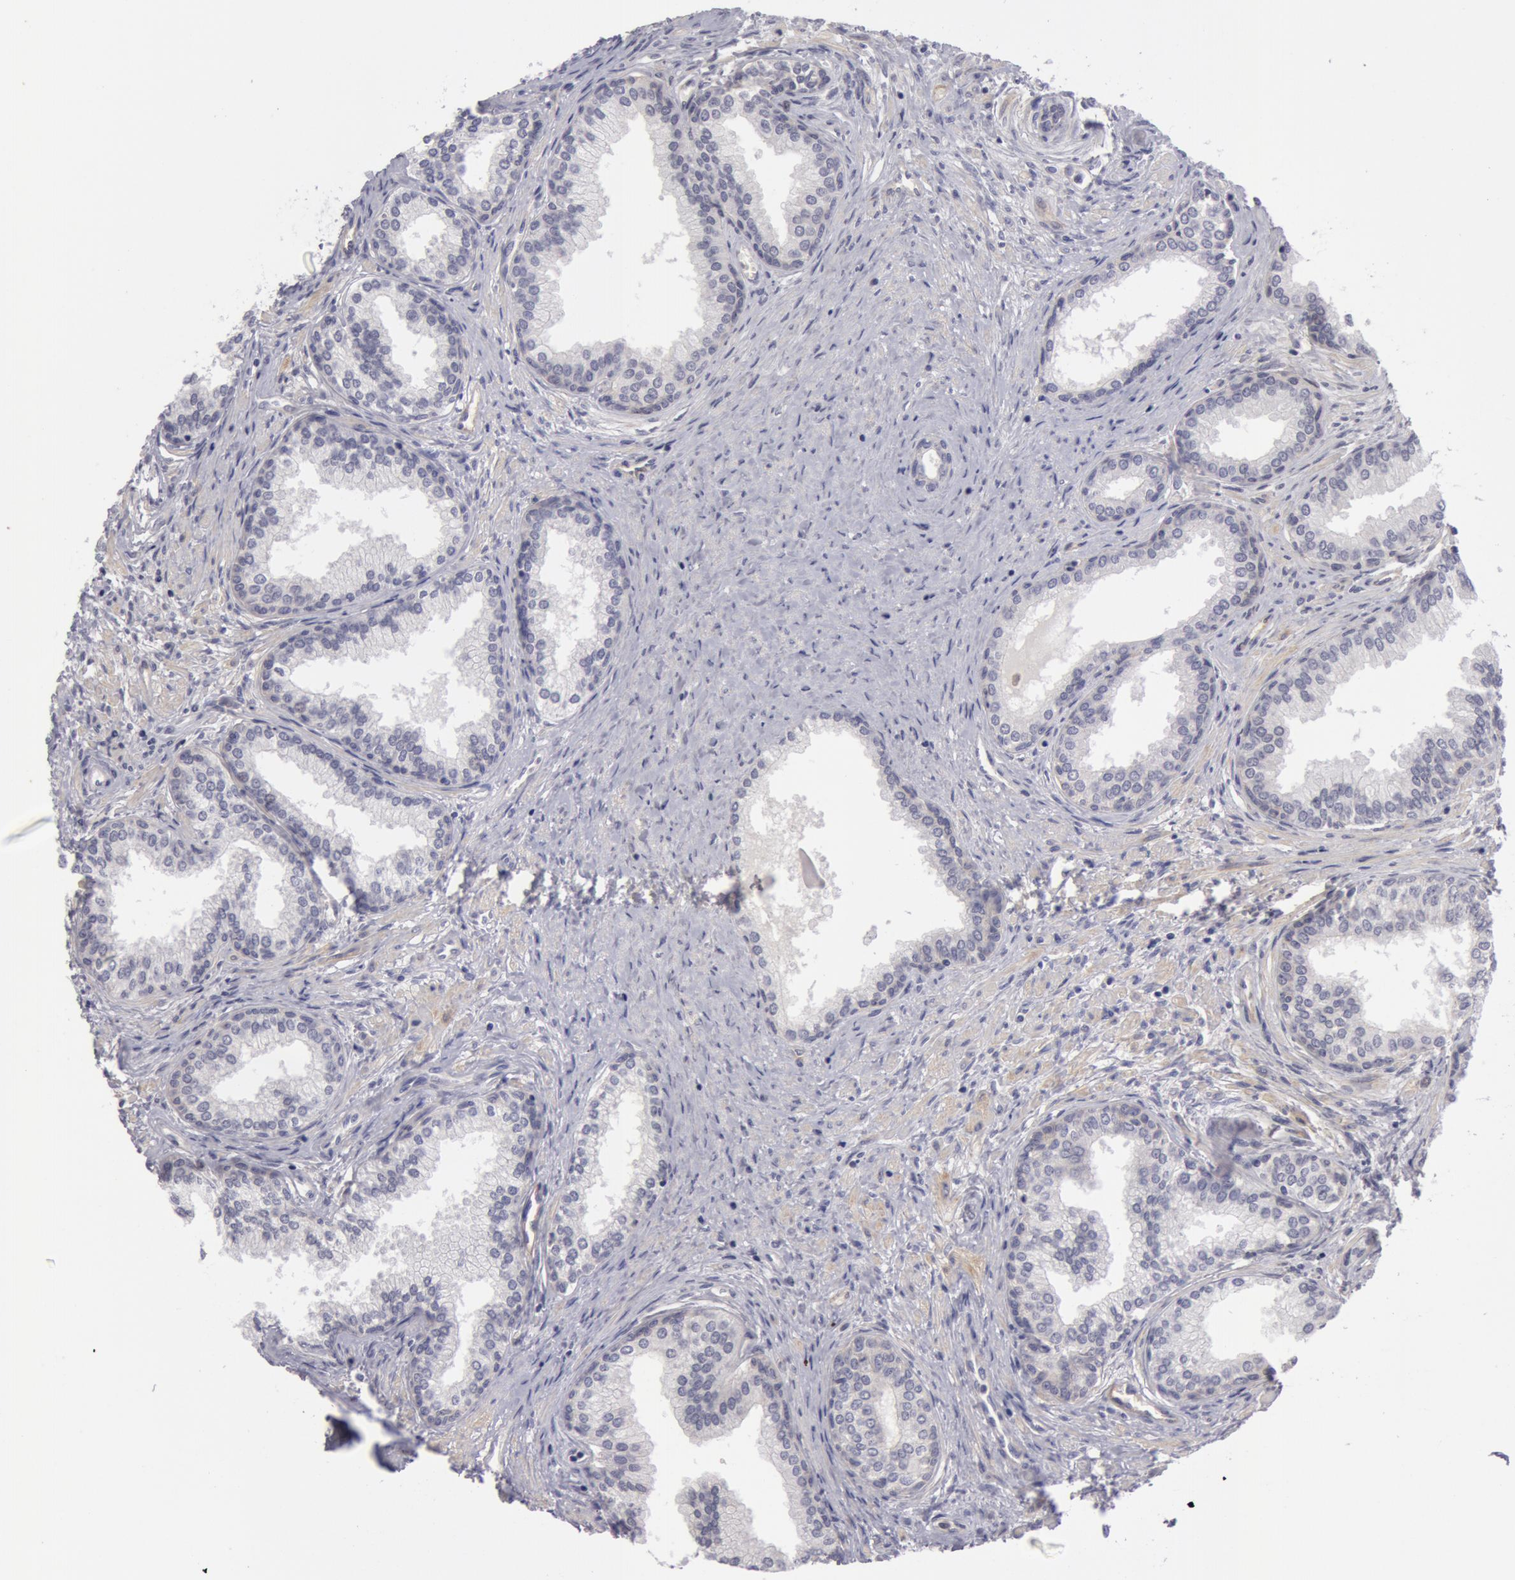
{"staining": {"intensity": "negative", "quantity": "none", "location": "none"}, "tissue": "prostate", "cell_type": "Glandular cells", "image_type": "normal", "snomed": [{"axis": "morphology", "description": "Normal tissue, NOS"}, {"axis": "topography", "description": "Prostate"}], "caption": "This is an immunohistochemistry photomicrograph of normal human prostate. There is no positivity in glandular cells.", "gene": "NLGN4X", "patient": {"sex": "male", "age": 68}}